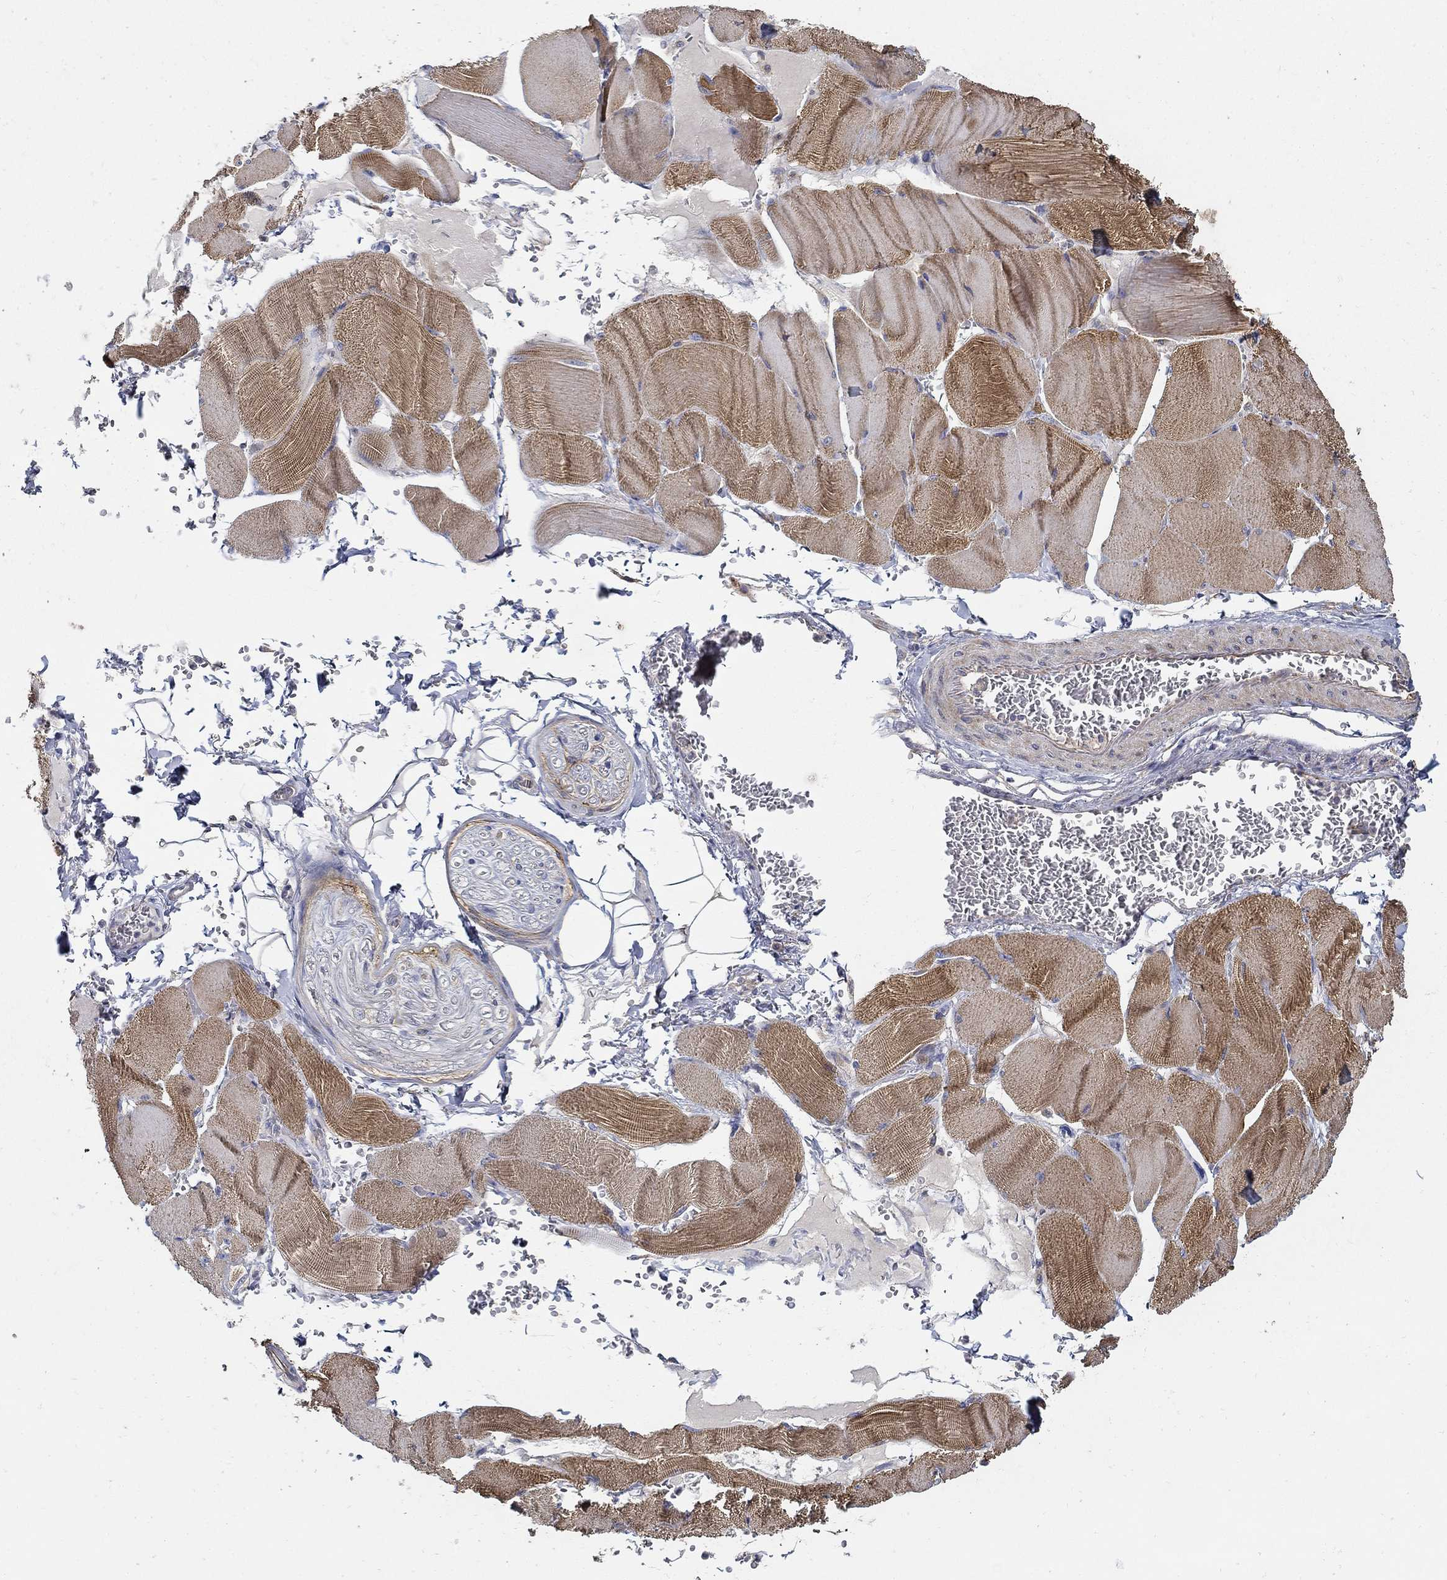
{"staining": {"intensity": "moderate", "quantity": ">75%", "location": "cytoplasmic/membranous"}, "tissue": "skeletal muscle", "cell_type": "Myocytes", "image_type": "normal", "snomed": [{"axis": "morphology", "description": "Normal tissue, NOS"}, {"axis": "topography", "description": "Skeletal muscle"}], "caption": "This histopathology image shows benign skeletal muscle stained with immunohistochemistry to label a protein in brown. The cytoplasmic/membranous of myocytes show moderate positivity for the protein. Nuclei are counter-stained blue.", "gene": "EMILIN3", "patient": {"sex": "male", "age": 56}}